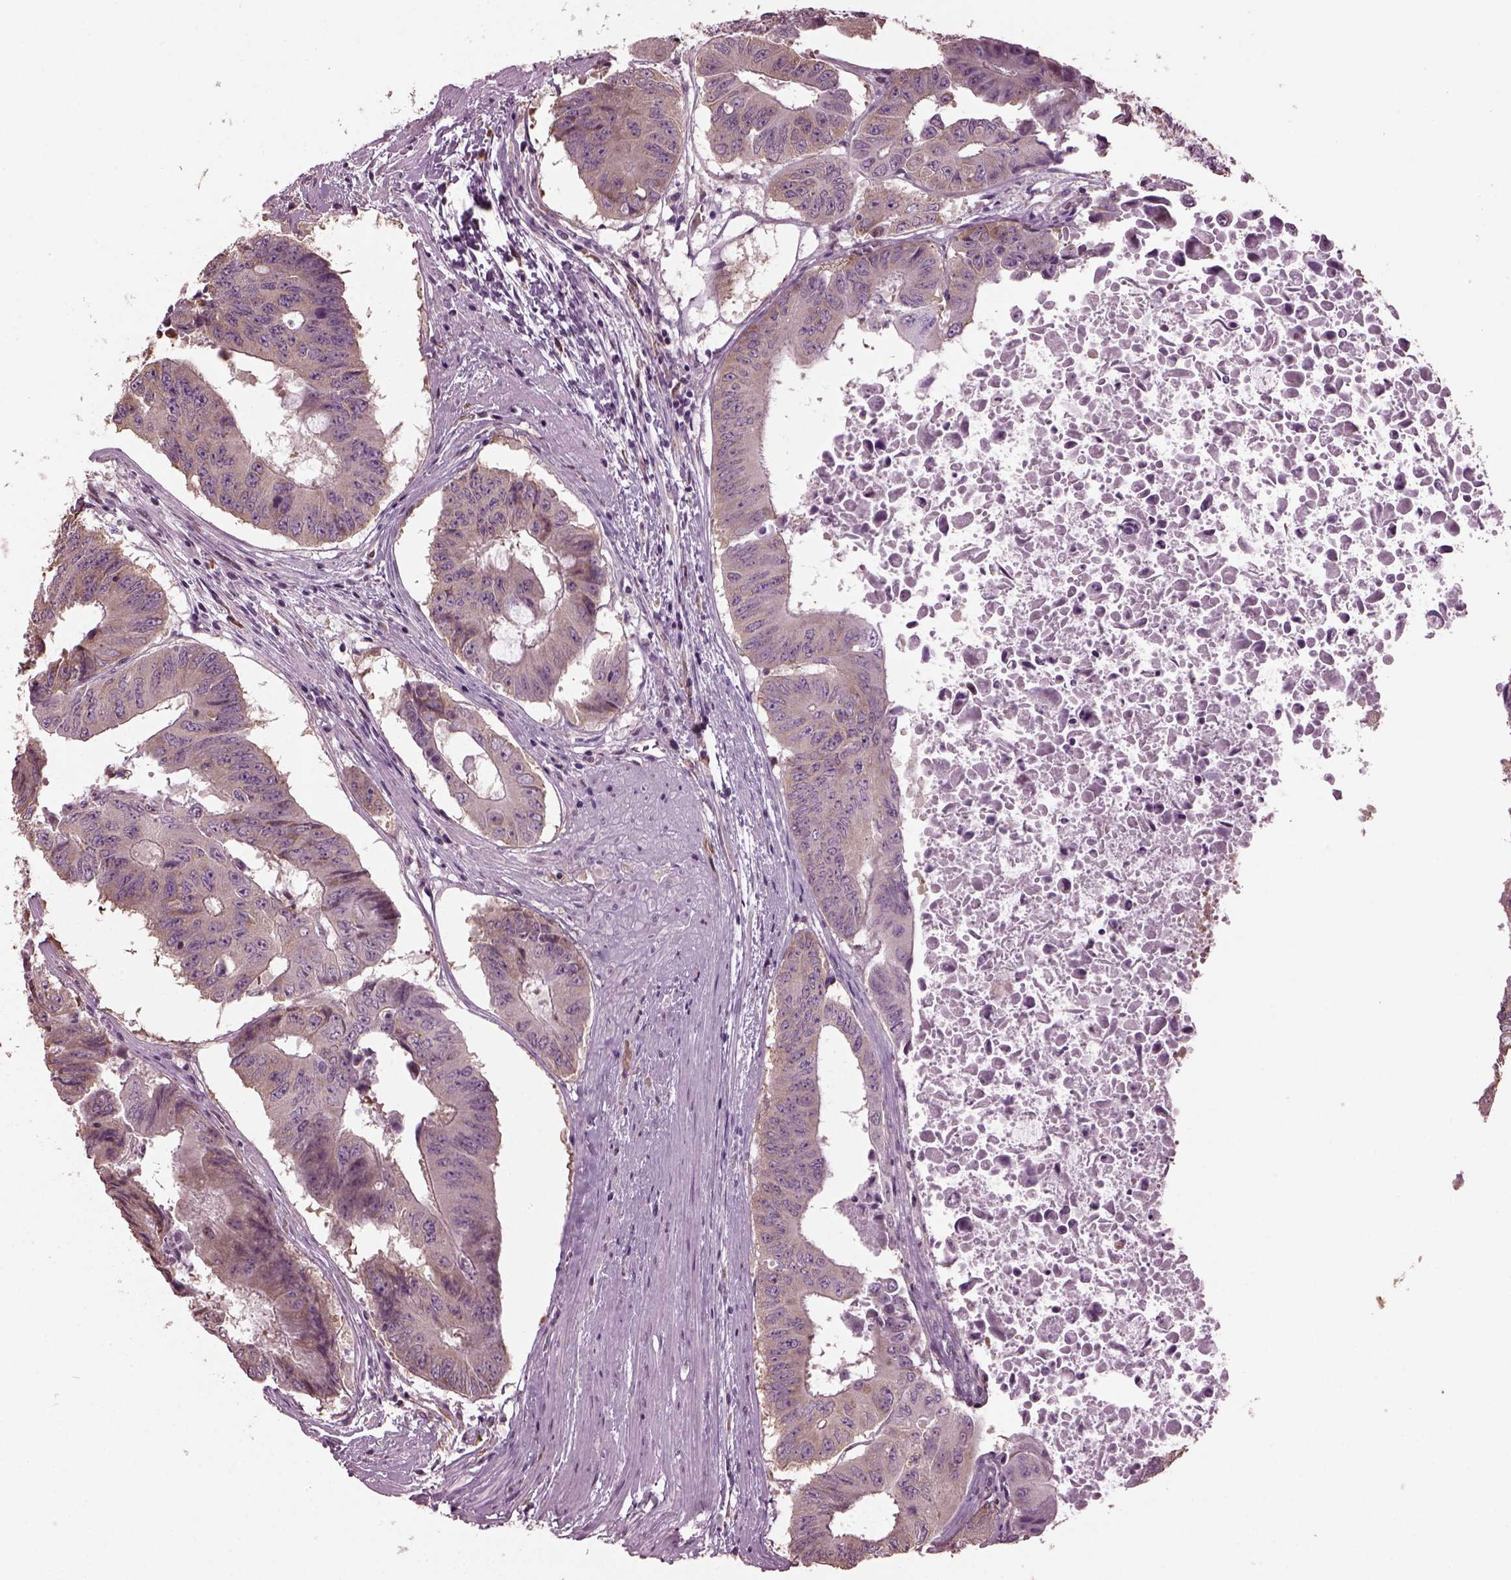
{"staining": {"intensity": "weak", "quantity": ">75%", "location": "cytoplasmic/membranous"}, "tissue": "colorectal cancer", "cell_type": "Tumor cells", "image_type": "cancer", "snomed": [{"axis": "morphology", "description": "Adenocarcinoma, NOS"}, {"axis": "topography", "description": "Rectum"}], "caption": "Colorectal adenocarcinoma stained with immunohistochemistry (IHC) displays weak cytoplasmic/membranous expression in about >75% of tumor cells.", "gene": "CABP5", "patient": {"sex": "male", "age": 59}}